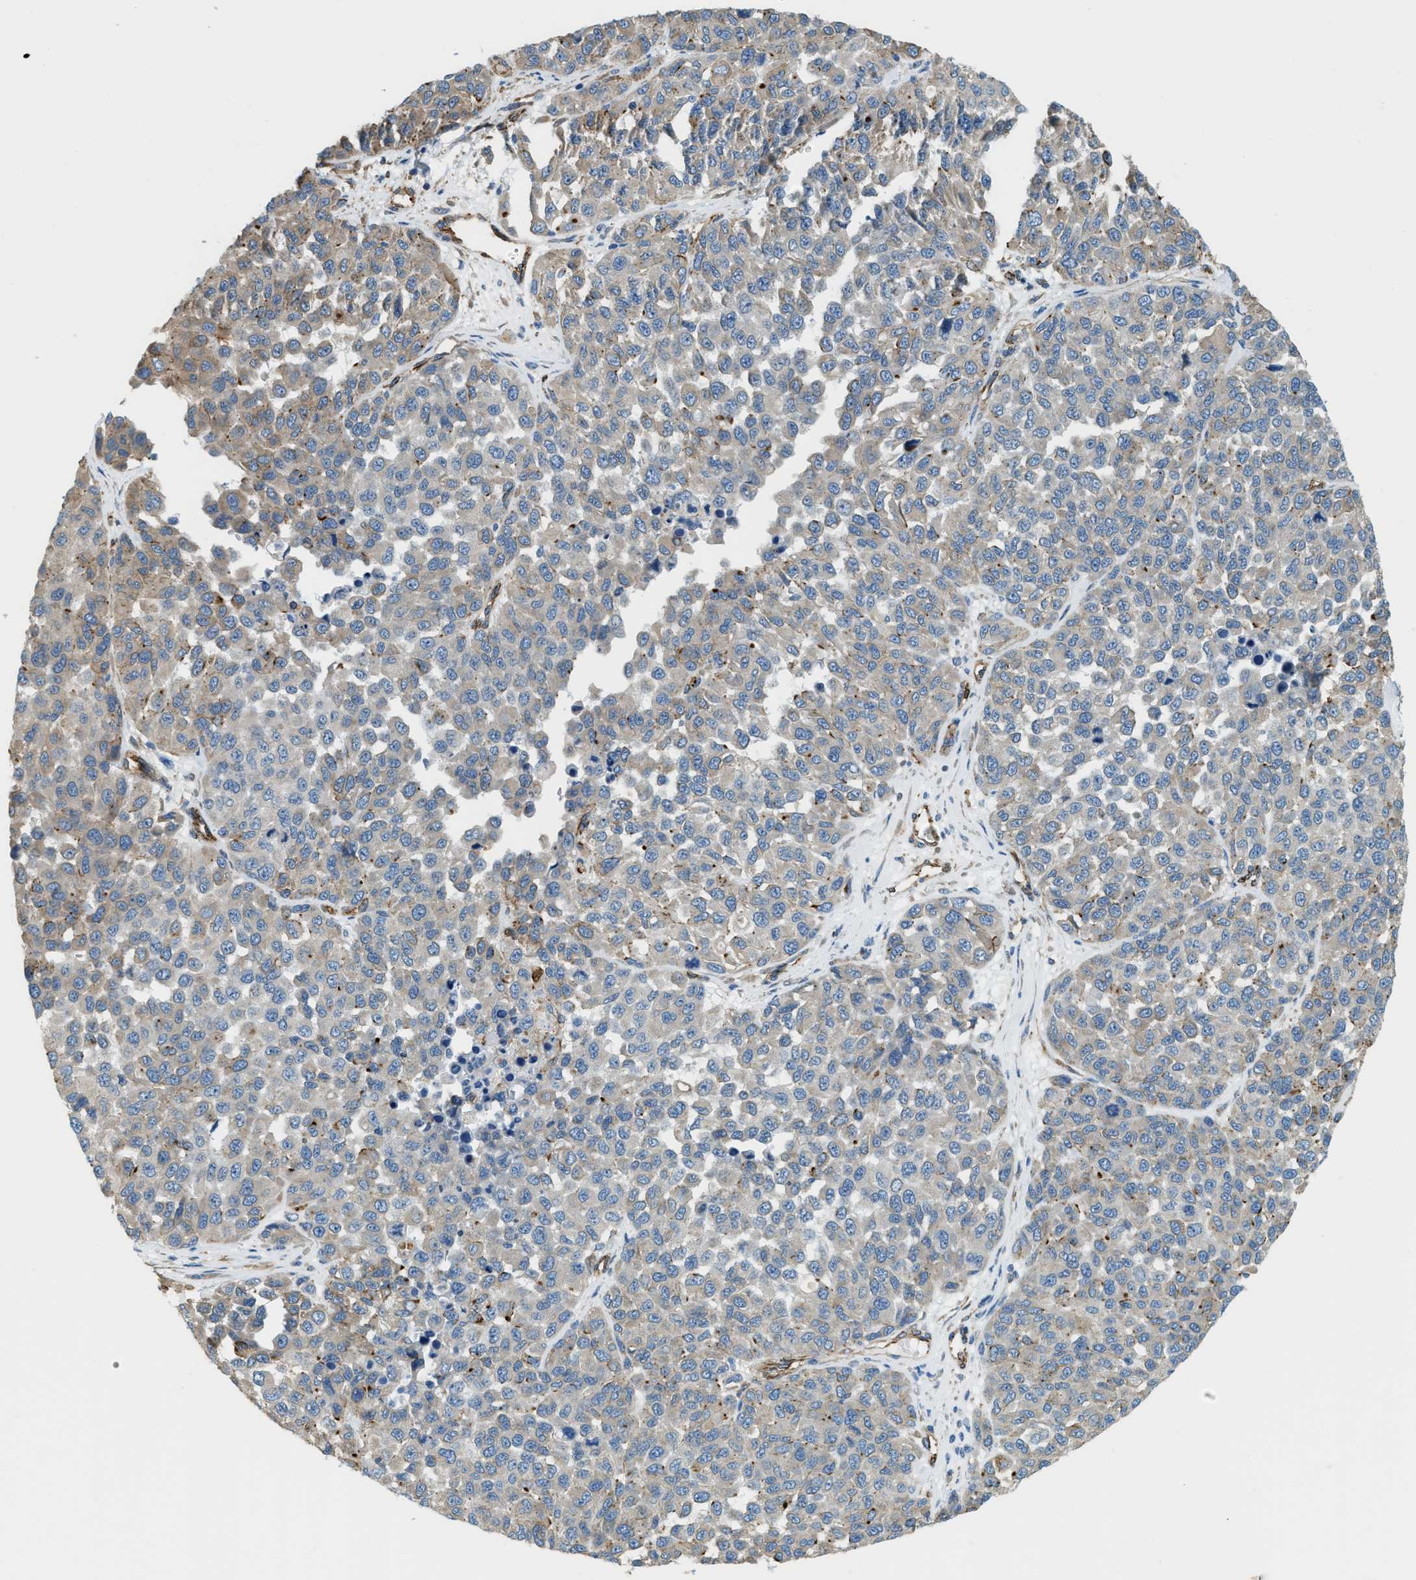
{"staining": {"intensity": "moderate", "quantity": "25%-75%", "location": "cytoplasmic/membranous"}, "tissue": "melanoma", "cell_type": "Tumor cells", "image_type": "cancer", "snomed": [{"axis": "morphology", "description": "Malignant melanoma, NOS"}, {"axis": "topography", "description": "Skin"}], "caption": "Melanoma stained with DAB (3,3'-diaminobenzidine) IHC shows medium levels of moderate cytoplasmic/membranous positivity in approximately 25%-75% of tumor cells.", "gene": "TMEM43", "patient": {"sex": "male", "age": 62}}